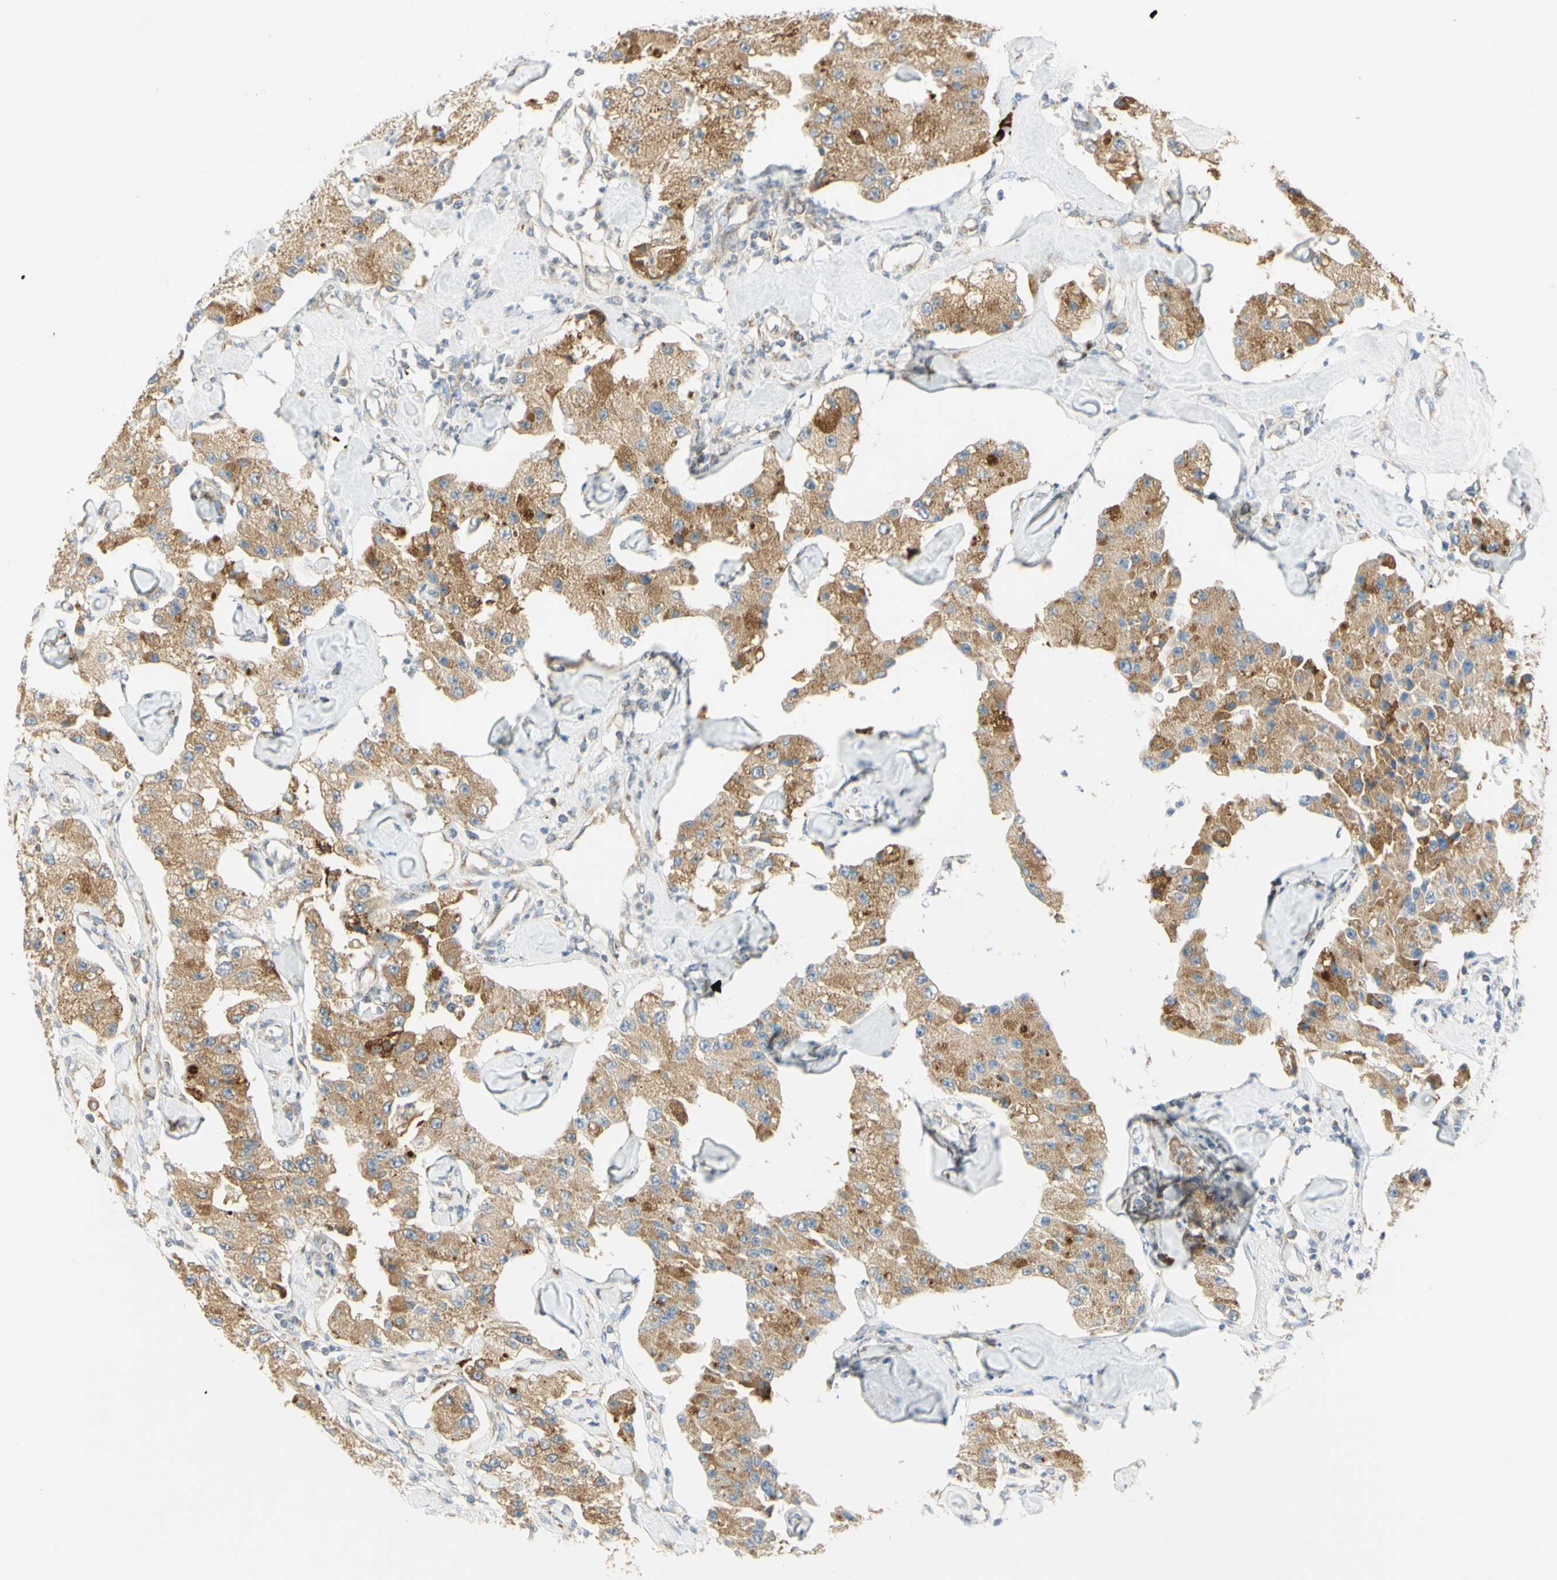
{"staining": {"intensity": "moderate", "quantity": ">75%", "location": "cytoplasmic/membranous"}, "tissue": "carcinoid", "cell_type": "Tumor cells", "image_type": "cancer", "snomed": [{"axis": "morphology", "description": "Carcinoid, malignant, NOS"}, {"axis": "topography", "description": "Pancreas"}], "caption": "Brown immunohistochemical staining in carcinoid reveals moderate cytoplasmic/membranous positivity in about >75% of tumor cells. The protein of interest is stained brown, and the nuclei are stained in blue (DAB IHC with brightfield microscopy, high magnification).", "gene": "MANF", "patient": {"sex": "male", "age": 41}}